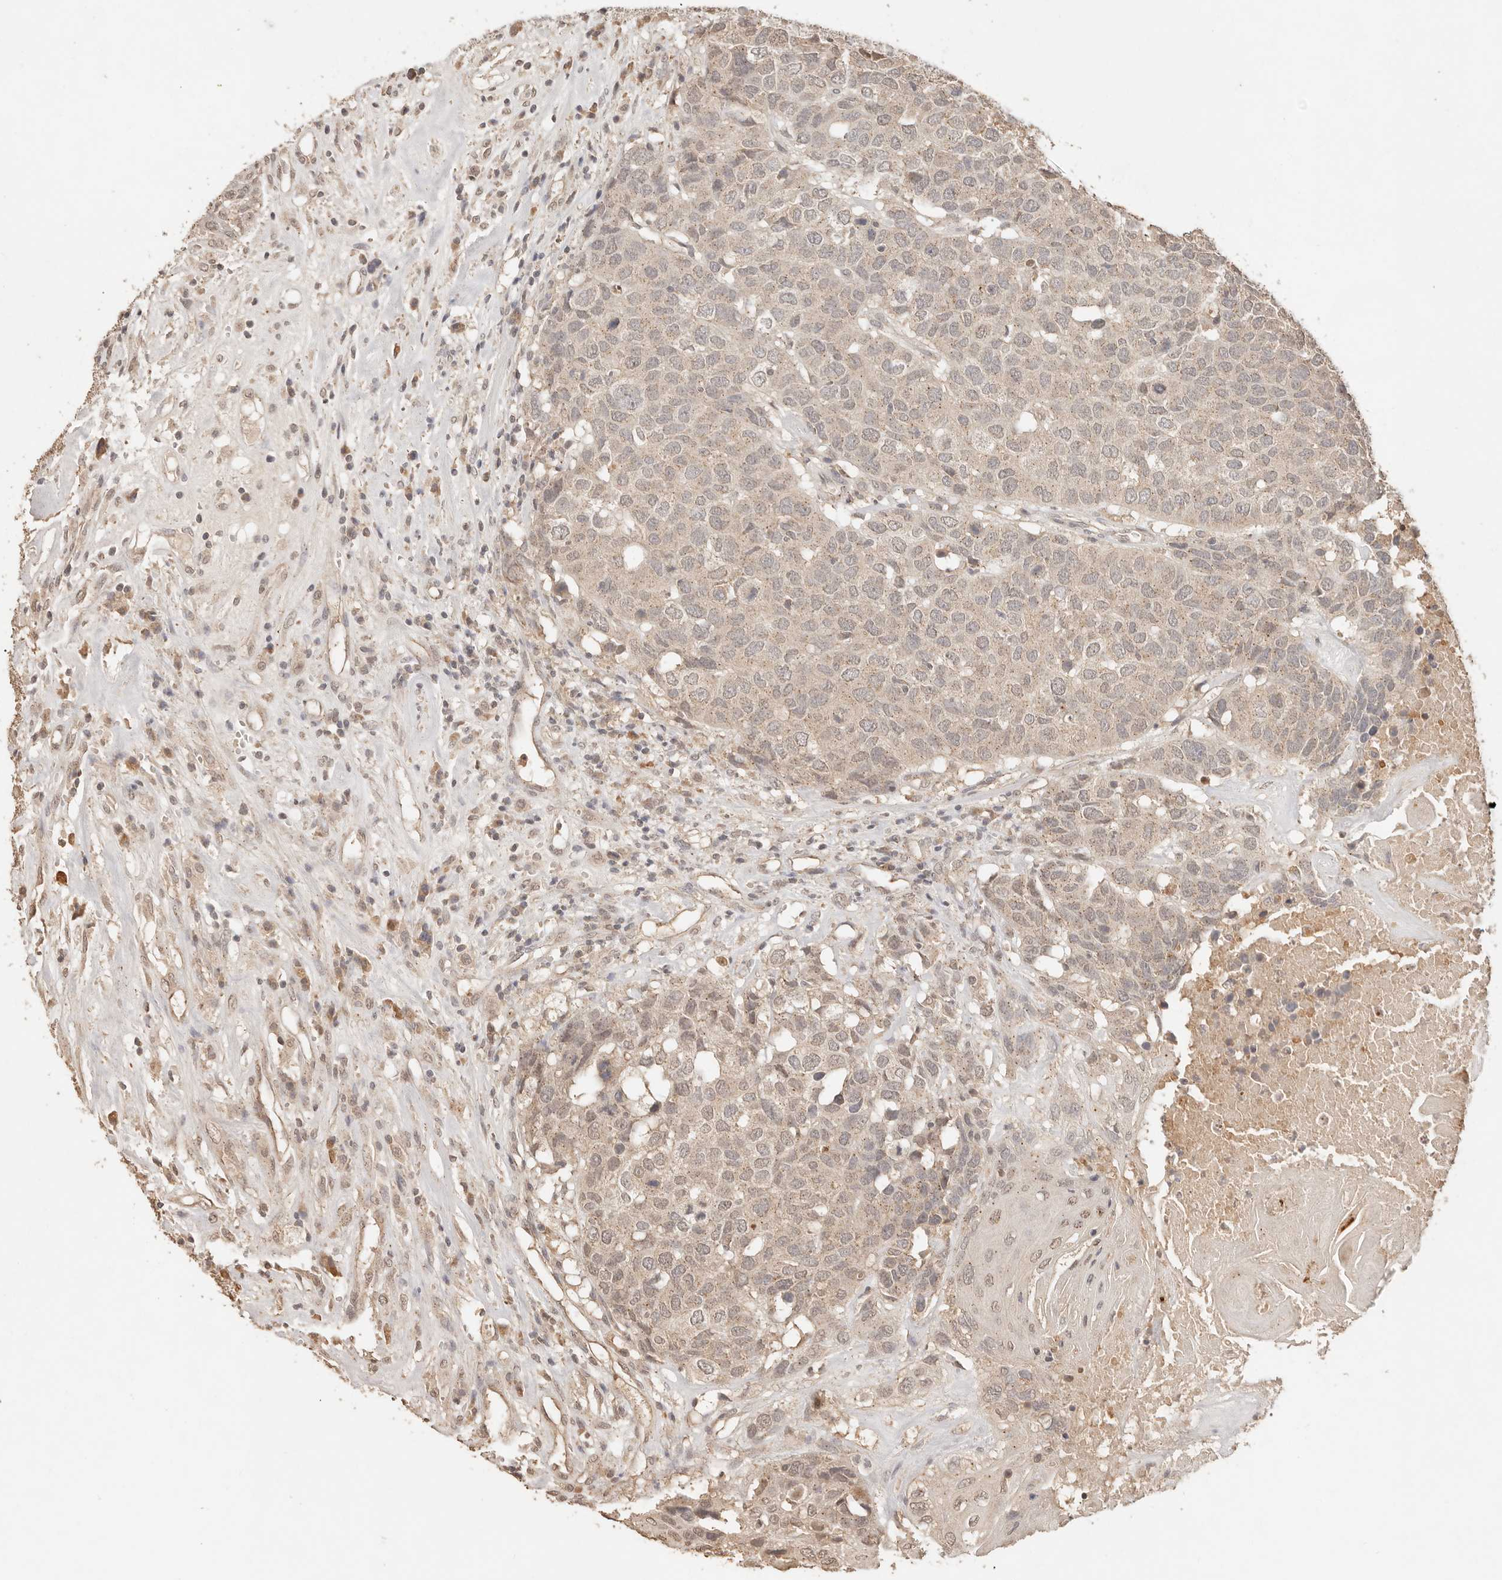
{"staining": {"intensity": "weak", "quantity": "25%-75%", "location": "cytoplasmic/membranous"}, "tissue": "head and neck cancer", "cell_type": "Tumor cells", "image_type": "cancer", "snomed": [{"axis": "morphology", "description": "Squamous cell carcinoma, NOS"}, {"axis": "topography", "description": "Head-Neck"}], "caption": "Head and neck cancer (squamous cell carcinoma) stained for a protein displays weak cytoplasmic/membranous positivity in tumor cells.", "gene": "LMO4", "patient": {"sex": "male", "age": 66}}